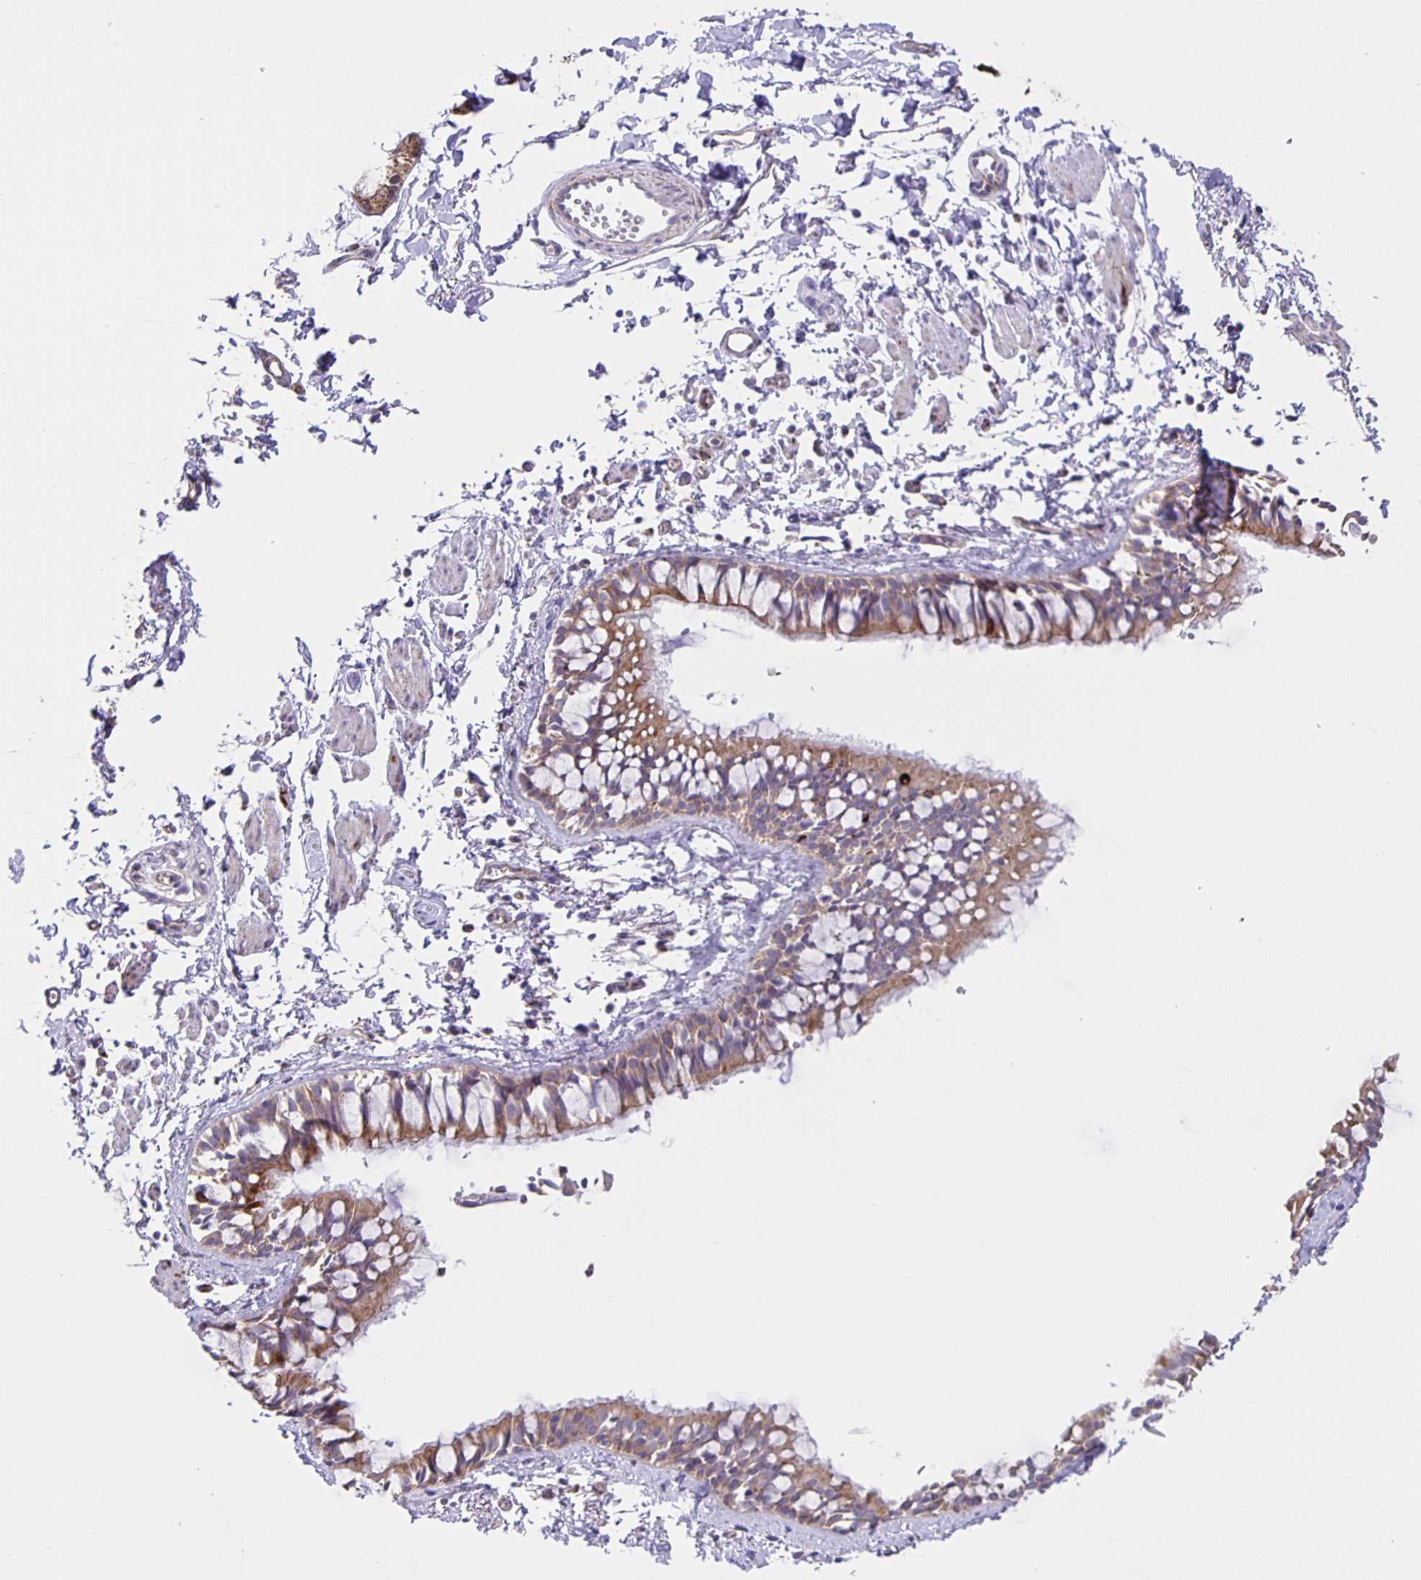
{"staining": {"intensity": "weak", "quantity": "25%-75%", "location": "cytoplasmic/membranous"}, "tissue": "bronchus", "cell_type": "Respiratory epithelial cells", "image_type": "normal", "snomed": [{"axis": "morphology", "description": "Normal tissue, NOS"}, {"axis": "topography", "description": "Bronchus"}], "caption": "Protein staining of normal bronchus shows weak cytoplasmic/membranous expression in about 25%-75% of respiratory epithelial cells. The staining is performed using DAB brown chromogen to label protein expression. The nuclei are counter-stained blue using hematoxylin.", "gene": "JMJD4", "patient": {"sex": "female", "age": 59}}